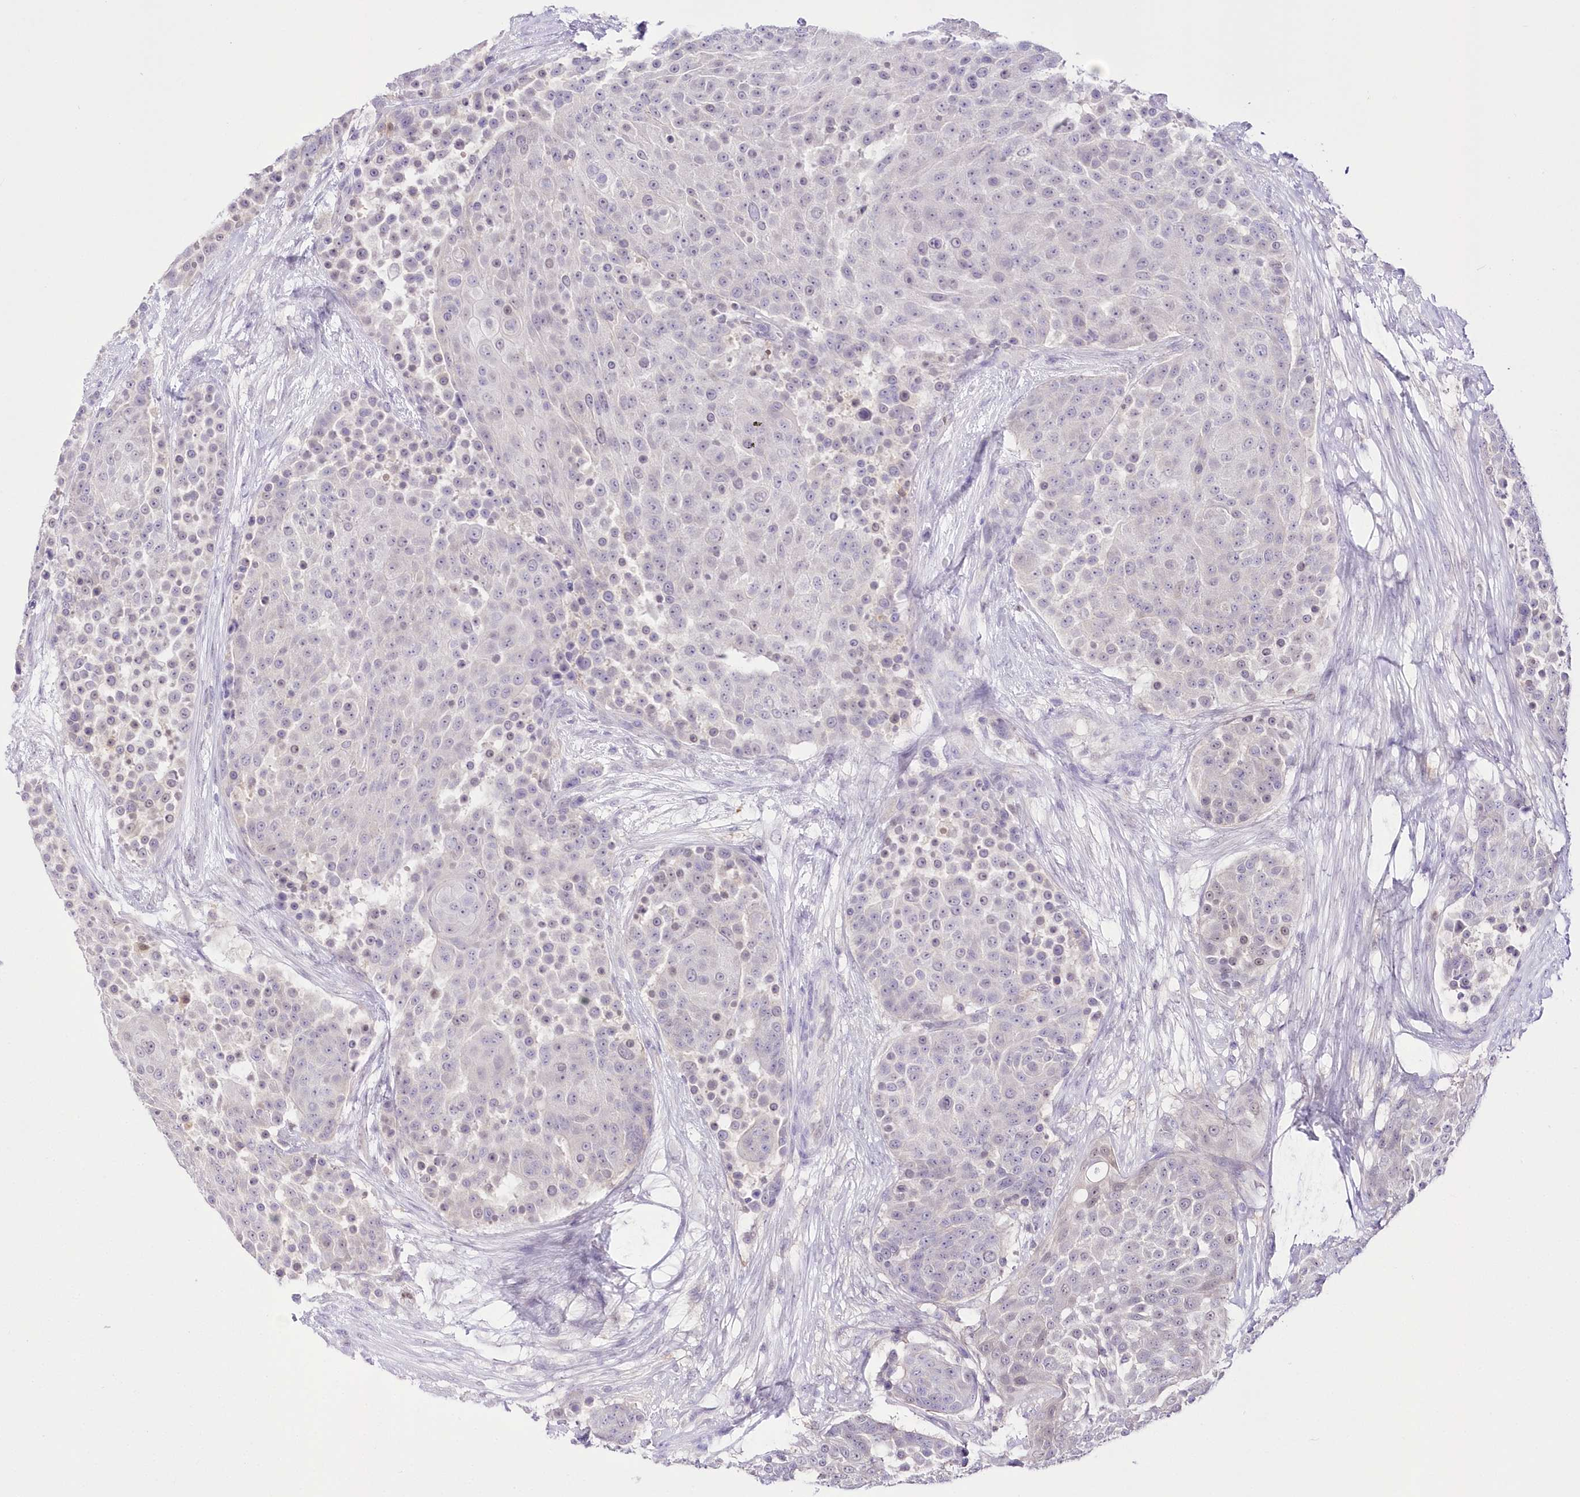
{"staining": {"intensity": "negative", "quantity": "none", "location": "none"}, "tissue": "urothelial cancer", "cell_type": "Tumor cells", "image_type": "cancer", "snomed": [{"axis": "morphology", "description": "Urothelial carcinoma, High grade"}, {"axis": "topography", "description": "Urinary bladder"}], "caption": "Immunohistochemical staining of high-grade urothelial carcinoma demonstrates no significant positivity in tumor cells. Nuclei are stained in blue.", "gene": "UBA6", "patient": {"sex": "female", "age": 63}}